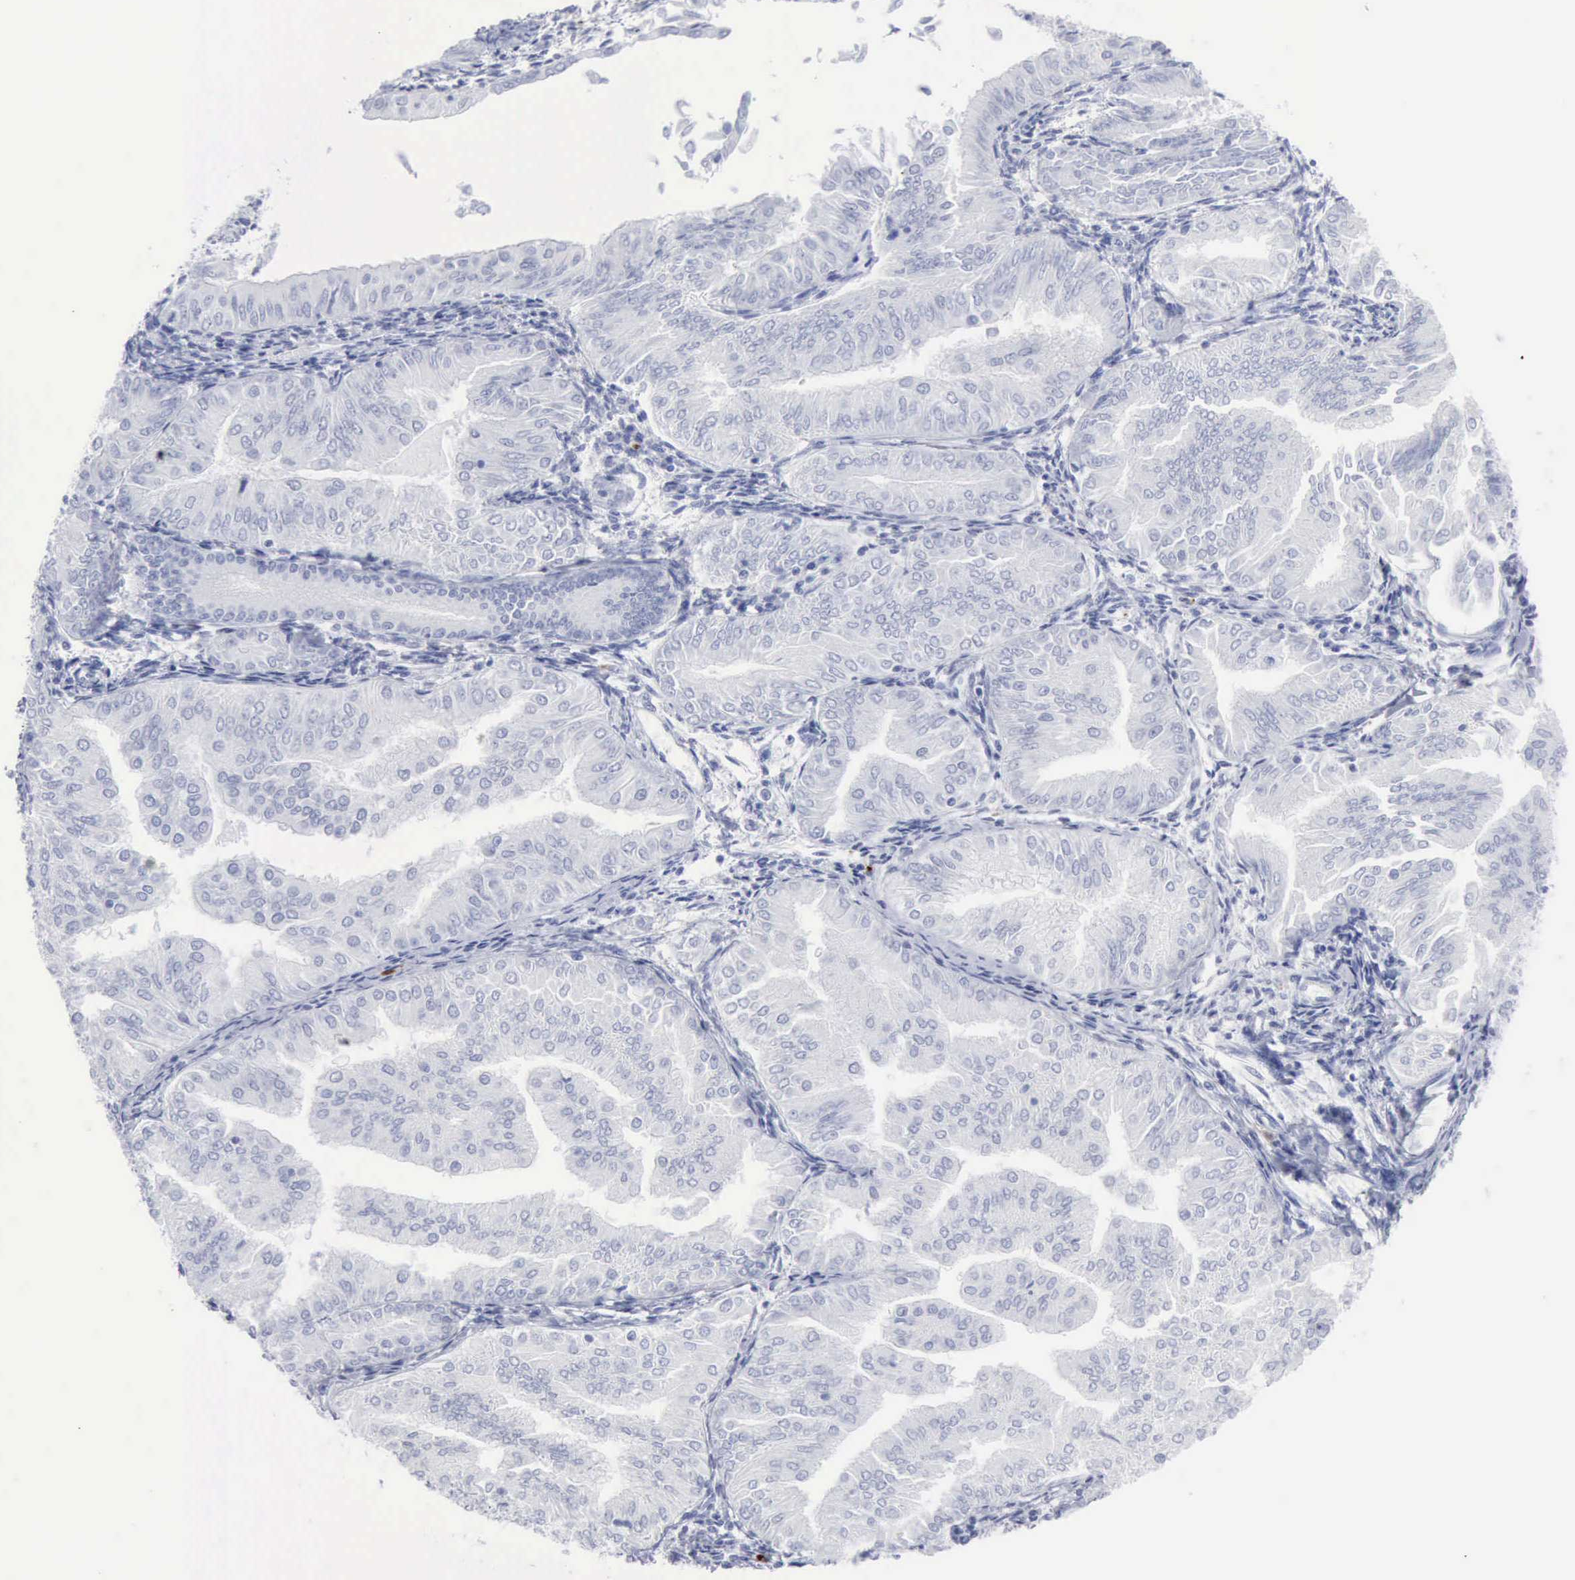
{"staining": {"intensity": "negative", "quantity": "none", "location": "none"}, "tissue": "endometrial cancer", "cell_type": "Tumor cells", "image_type": "cancer", "snomed": [{"axis": "morphology", "description": "Adenocarcinoma, NOS"}, {"axis": "topography", "description": "Endometrium"}], "caption": "DAB (3,3'-diaminobenzidine) immunohistochemical staining of human endometrial cancer (adenocarcinoma) exhibits no significant expression in tumor cells.", "gene": "CMA1", "patient": {"sex": "female", "age": 53}}